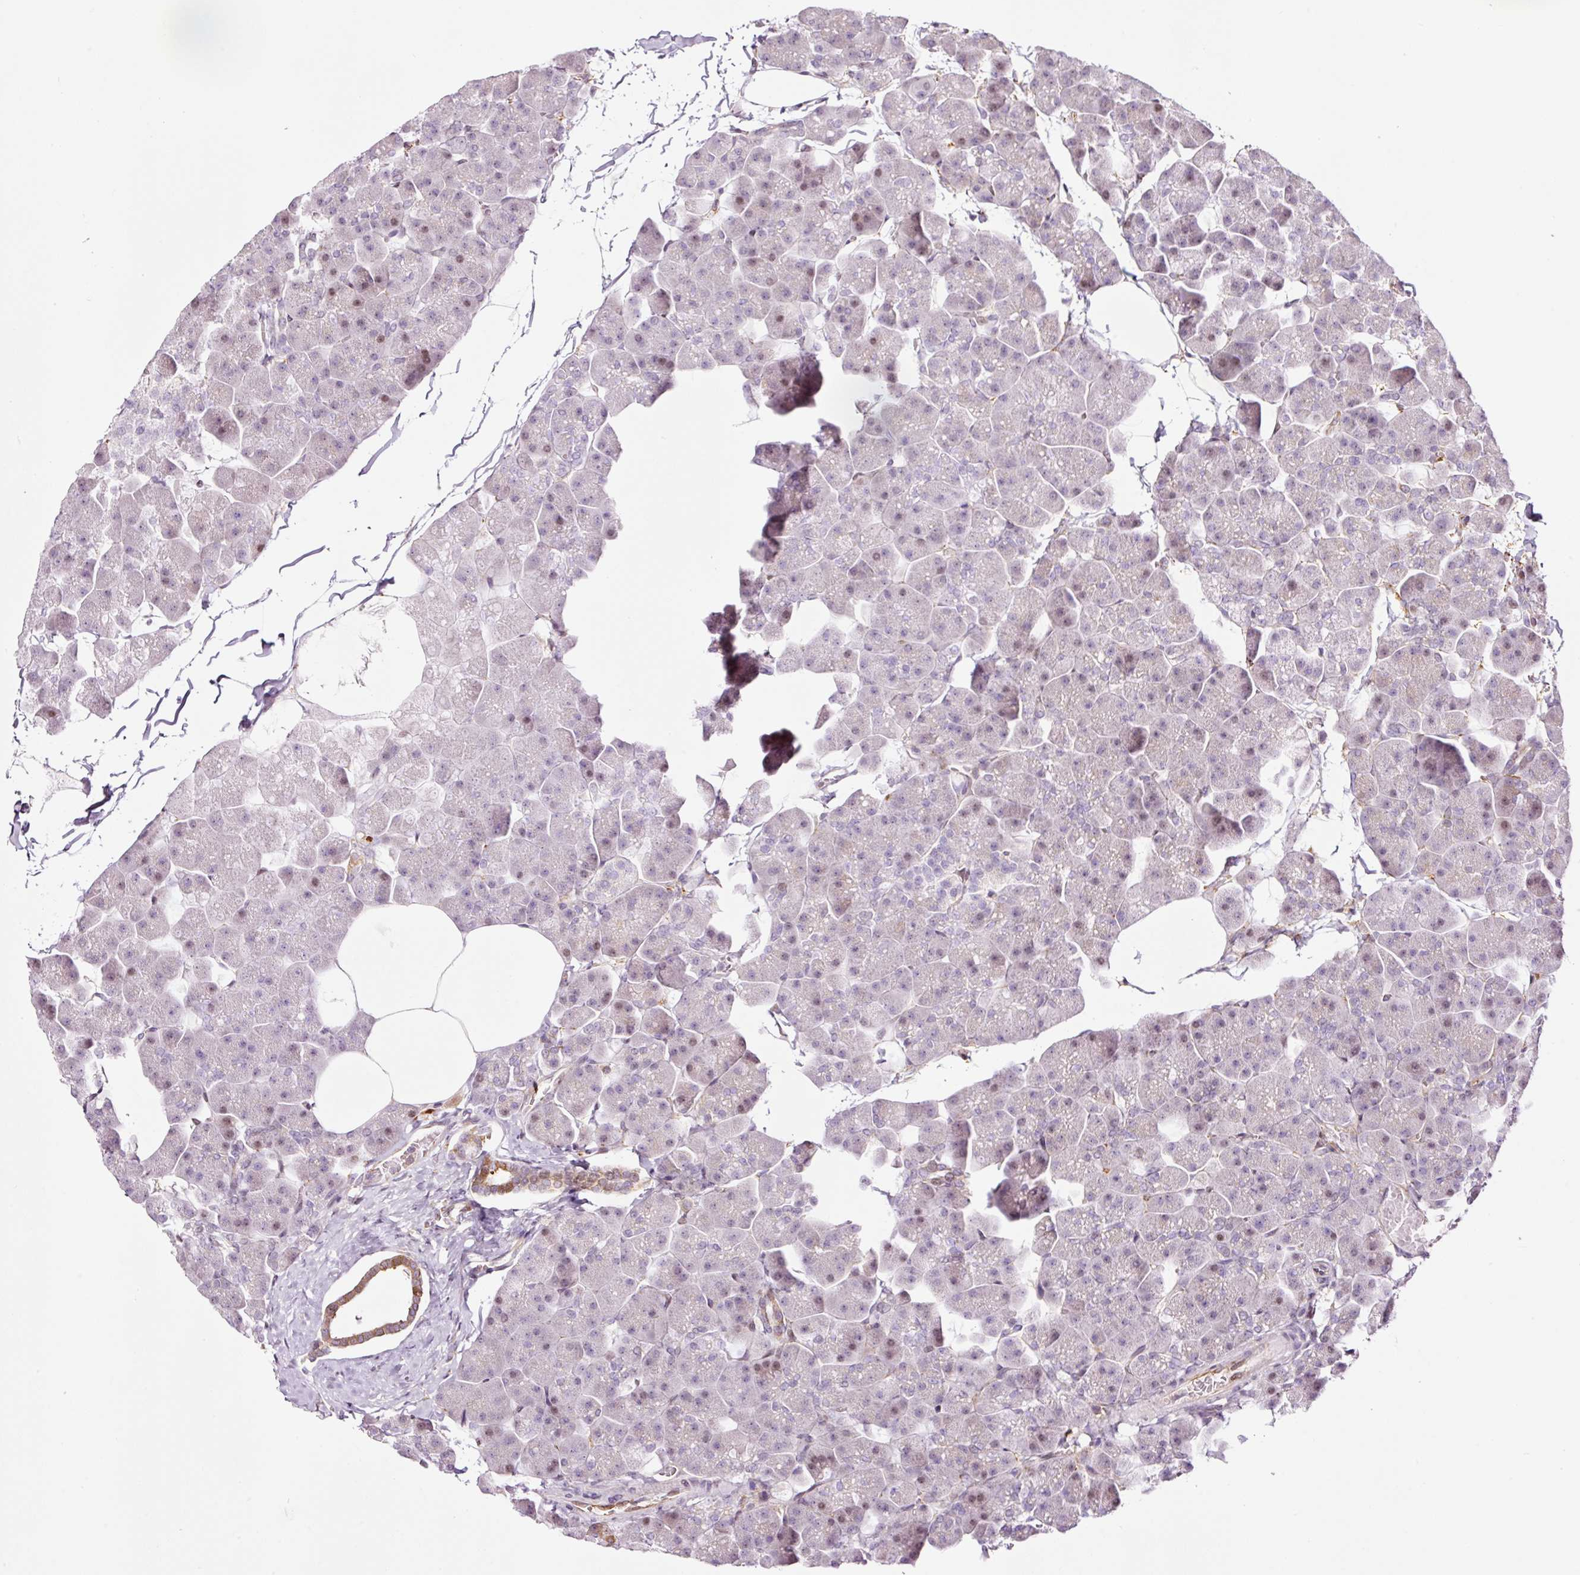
{"staining": {"intensity": "moderate", "quantity": "<25%", "location": "nuclear"}, "tissue": "pancreas", "cell_type": "Exocrine glandular cells", "image_type": "normal", "snomed": [{"axis": "morphology", "description": "Normal tissue, NOS"}, {"axis": "topography", "description": "Pancreas"}], "caption": "The immunohistochemical stain highlights moderate nuclear expression in exocrine glandular cells of unremarkable pancreas.", "gene": "SCNM1", "patient": {"sex": "male", "age": 35}}